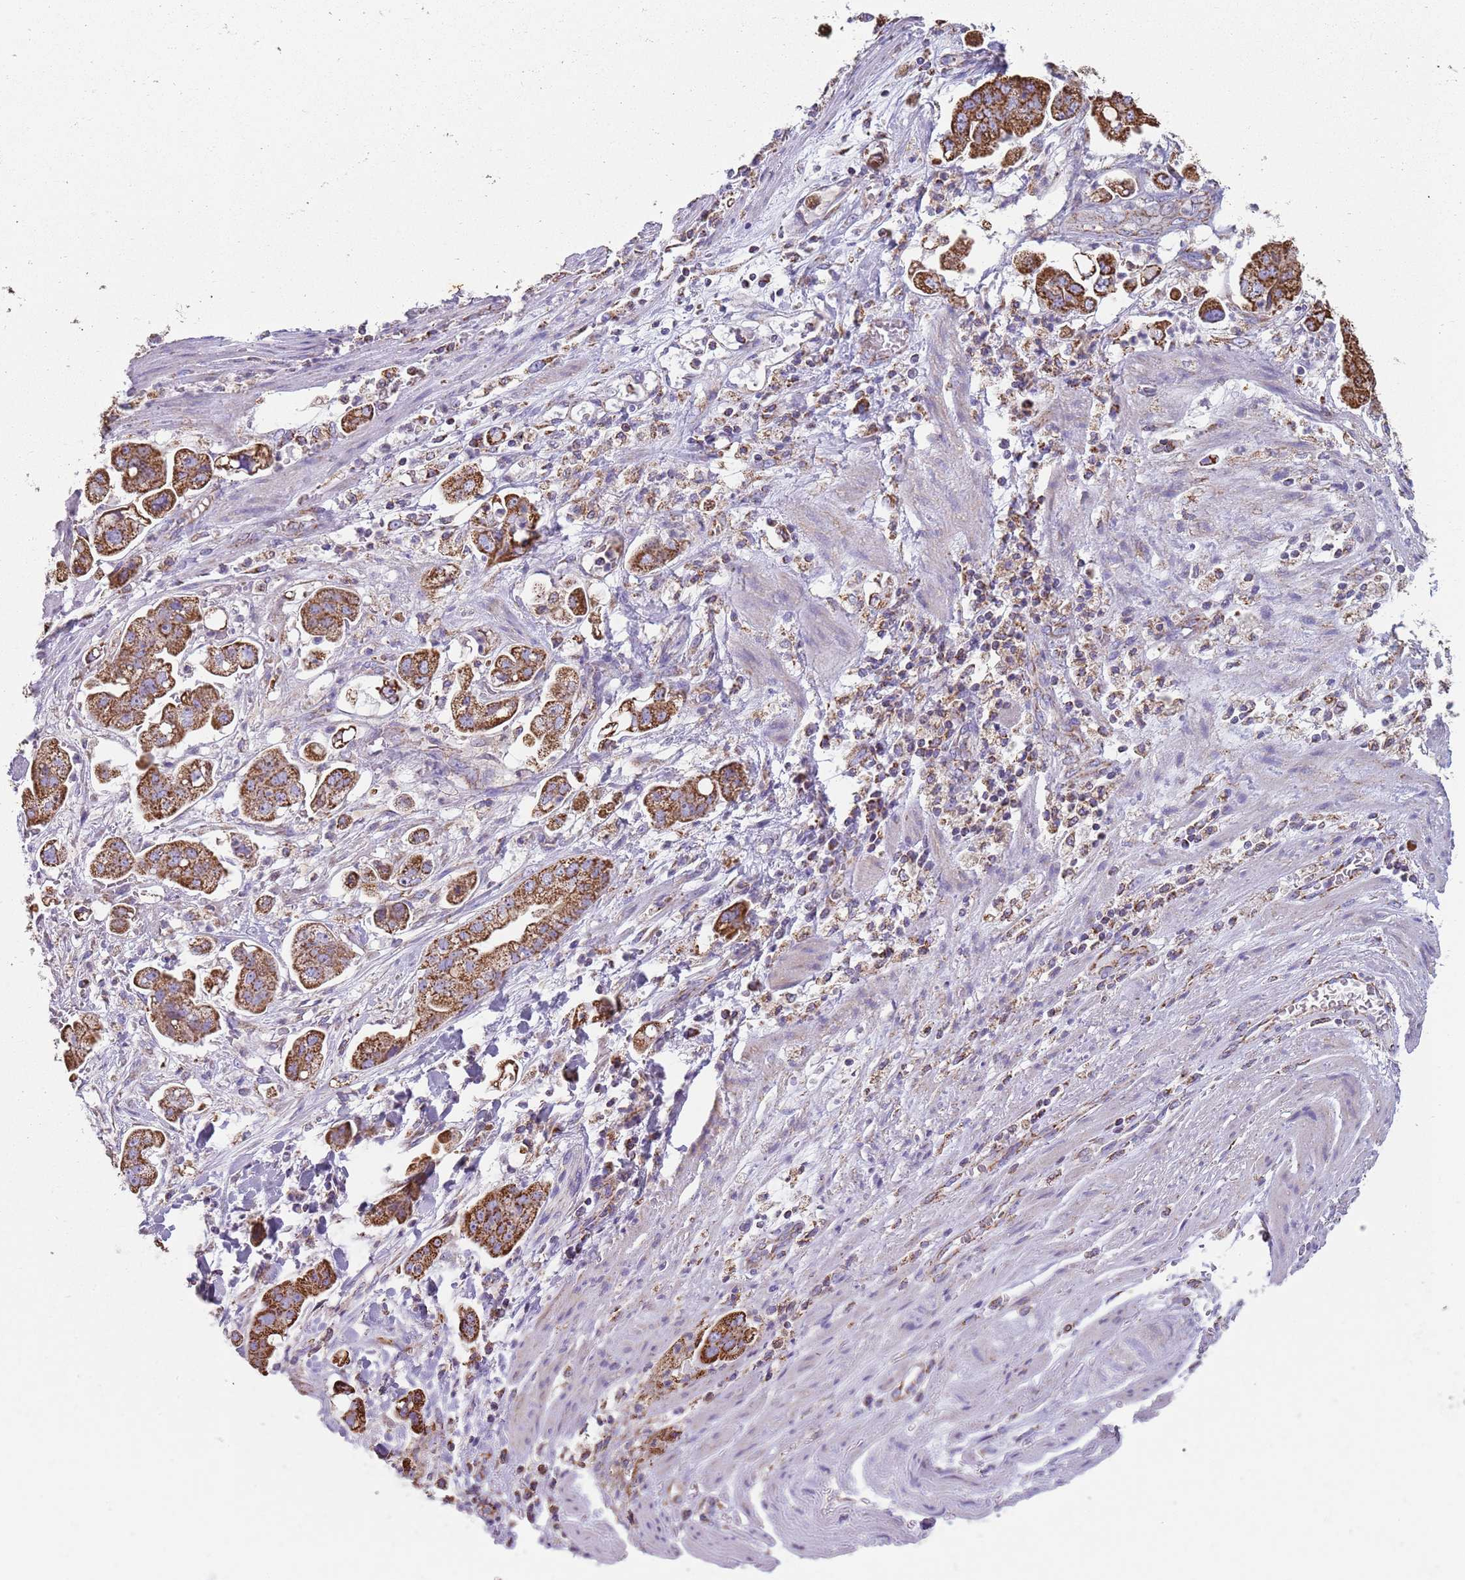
{"staining": {"intensity": "strong", "quantity": ">75%", "location": "cytoplasmic/membranous"}, "tissue": "stomach cancer", "cell_type": "Tumor cells", "image_type": "cancer", "snomed": [{"axis": "morphology", "description": "Adenocarcinoma, NOS"}, {"axis": "topography", "description": "Stomach"}], "caption": "Stomach cancer stained with DAB IHC shows high levels of strong cytoplasmic/membranous positivity in approximately >75% of tumor cells.", "gene": "TTLL1", "patient": {"sex": "male", "age": 62}}